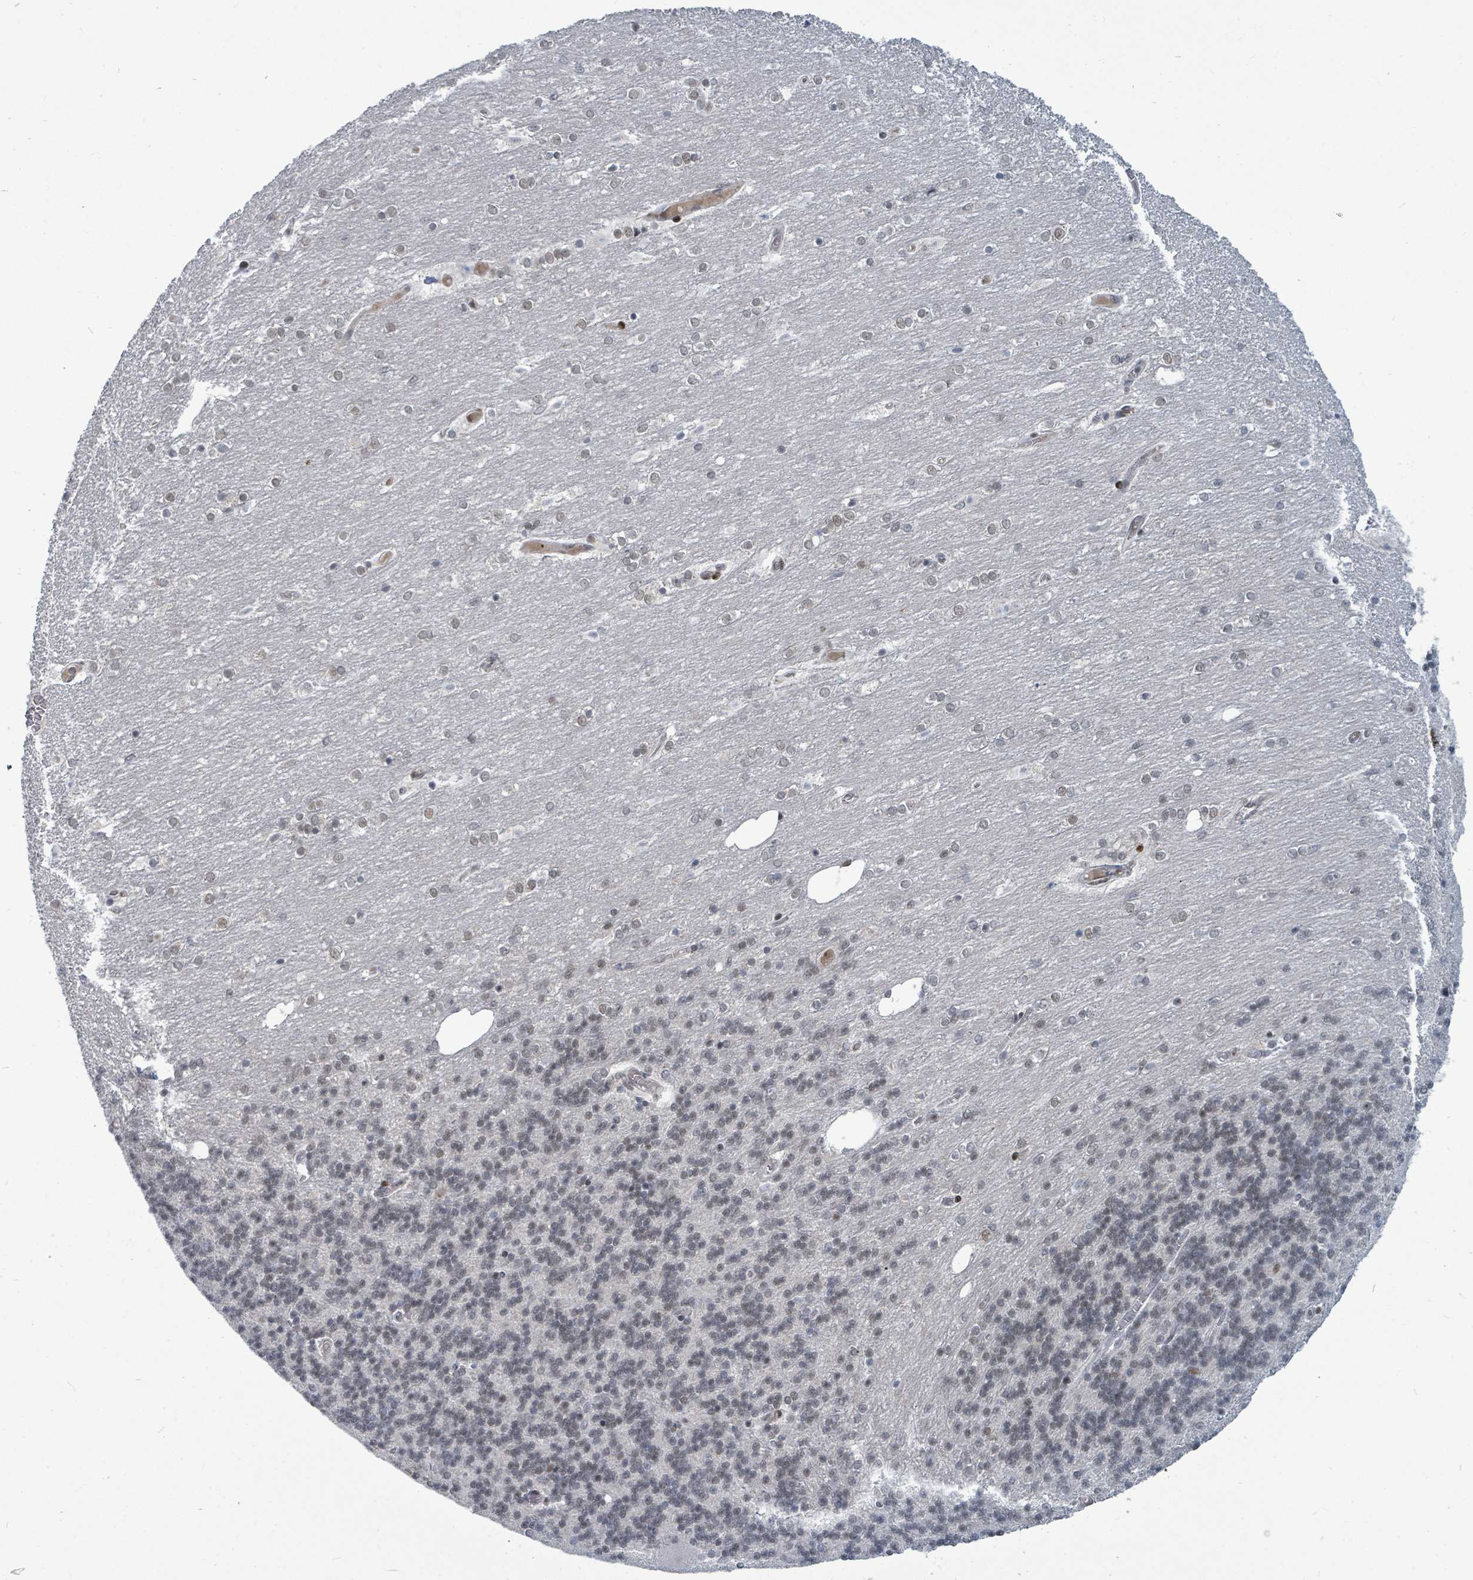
{"staining": {"intensity": "weak", "quantity": "25%-75%", "location": "nuclear"}, "tissue": "cerebellum", "cell_type": "Cells in granular layer", "image_type": "normal", "snomed": [{"axis": "morphology", "description": "Normal tissue, NOS"}, {"axis": "topography", "description": "Cerebellum"}], "caption": "Immunohistochemistry image of unremarkable cerebellum stained for a protein (brown), which reveals low levels of weak nuclear positivity in about 25%-75% of cells in granular layer.", "gene": "UCK1", "patient": {"sex": "female", "age": 54}}